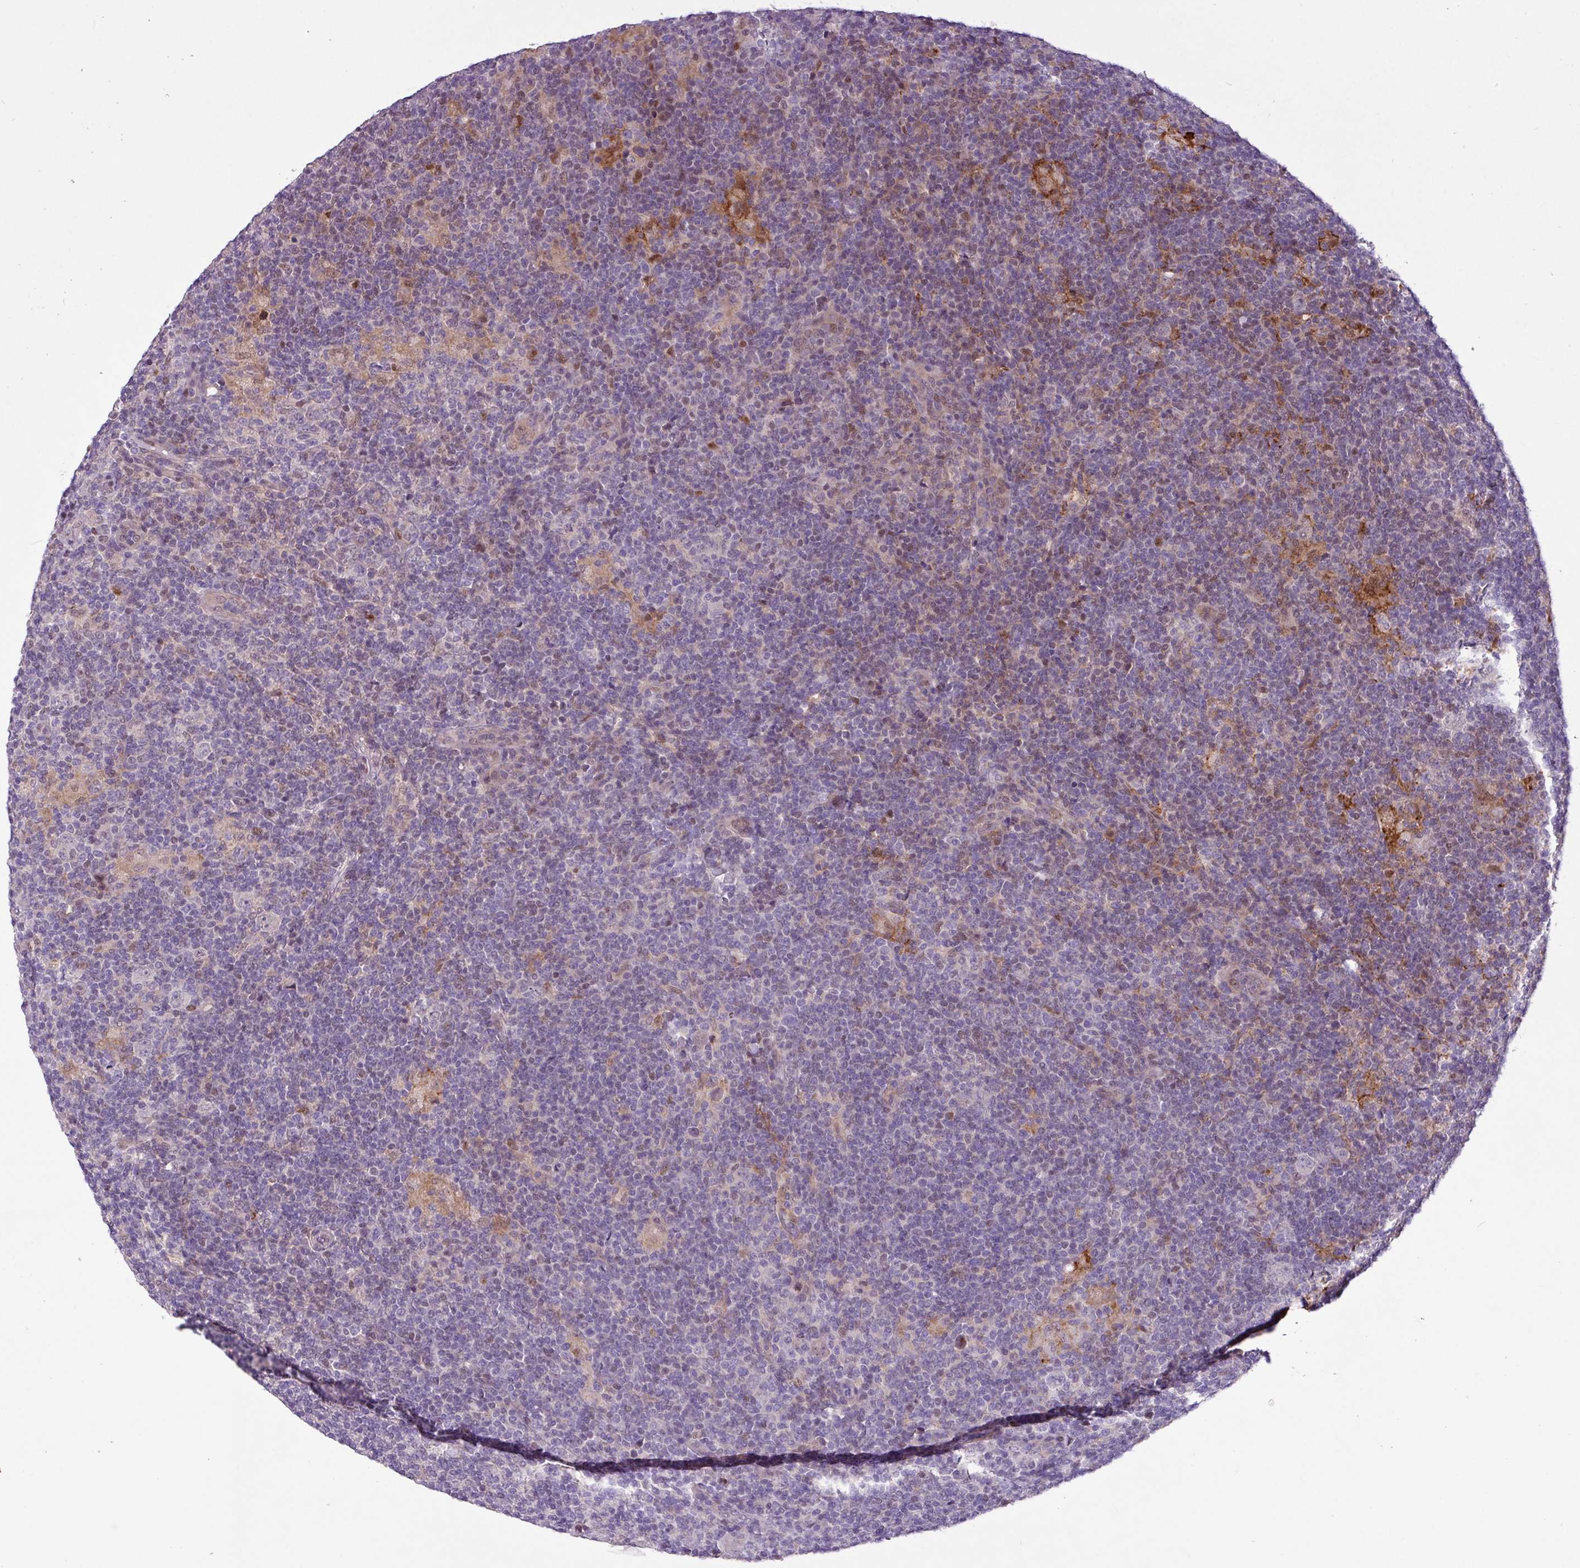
{"staining": {"intensity": "negative", "quantity": "none", "location": "none"}, "tissue": "lymphoma", "cell_type": "Tumor cells", "image_type": "cancer", "snomed": [{"axis": "morphology", "description": "Hodgkin's disease, NOS"}, {"axis": "topography", "description": "Lymph node"}], "caption": "Lymphoma was stained to show a protein in brown. There is no significant expression in tumor cells.", "gene": "RPP25L", "patient": {"sex": "female", "age": 57}}